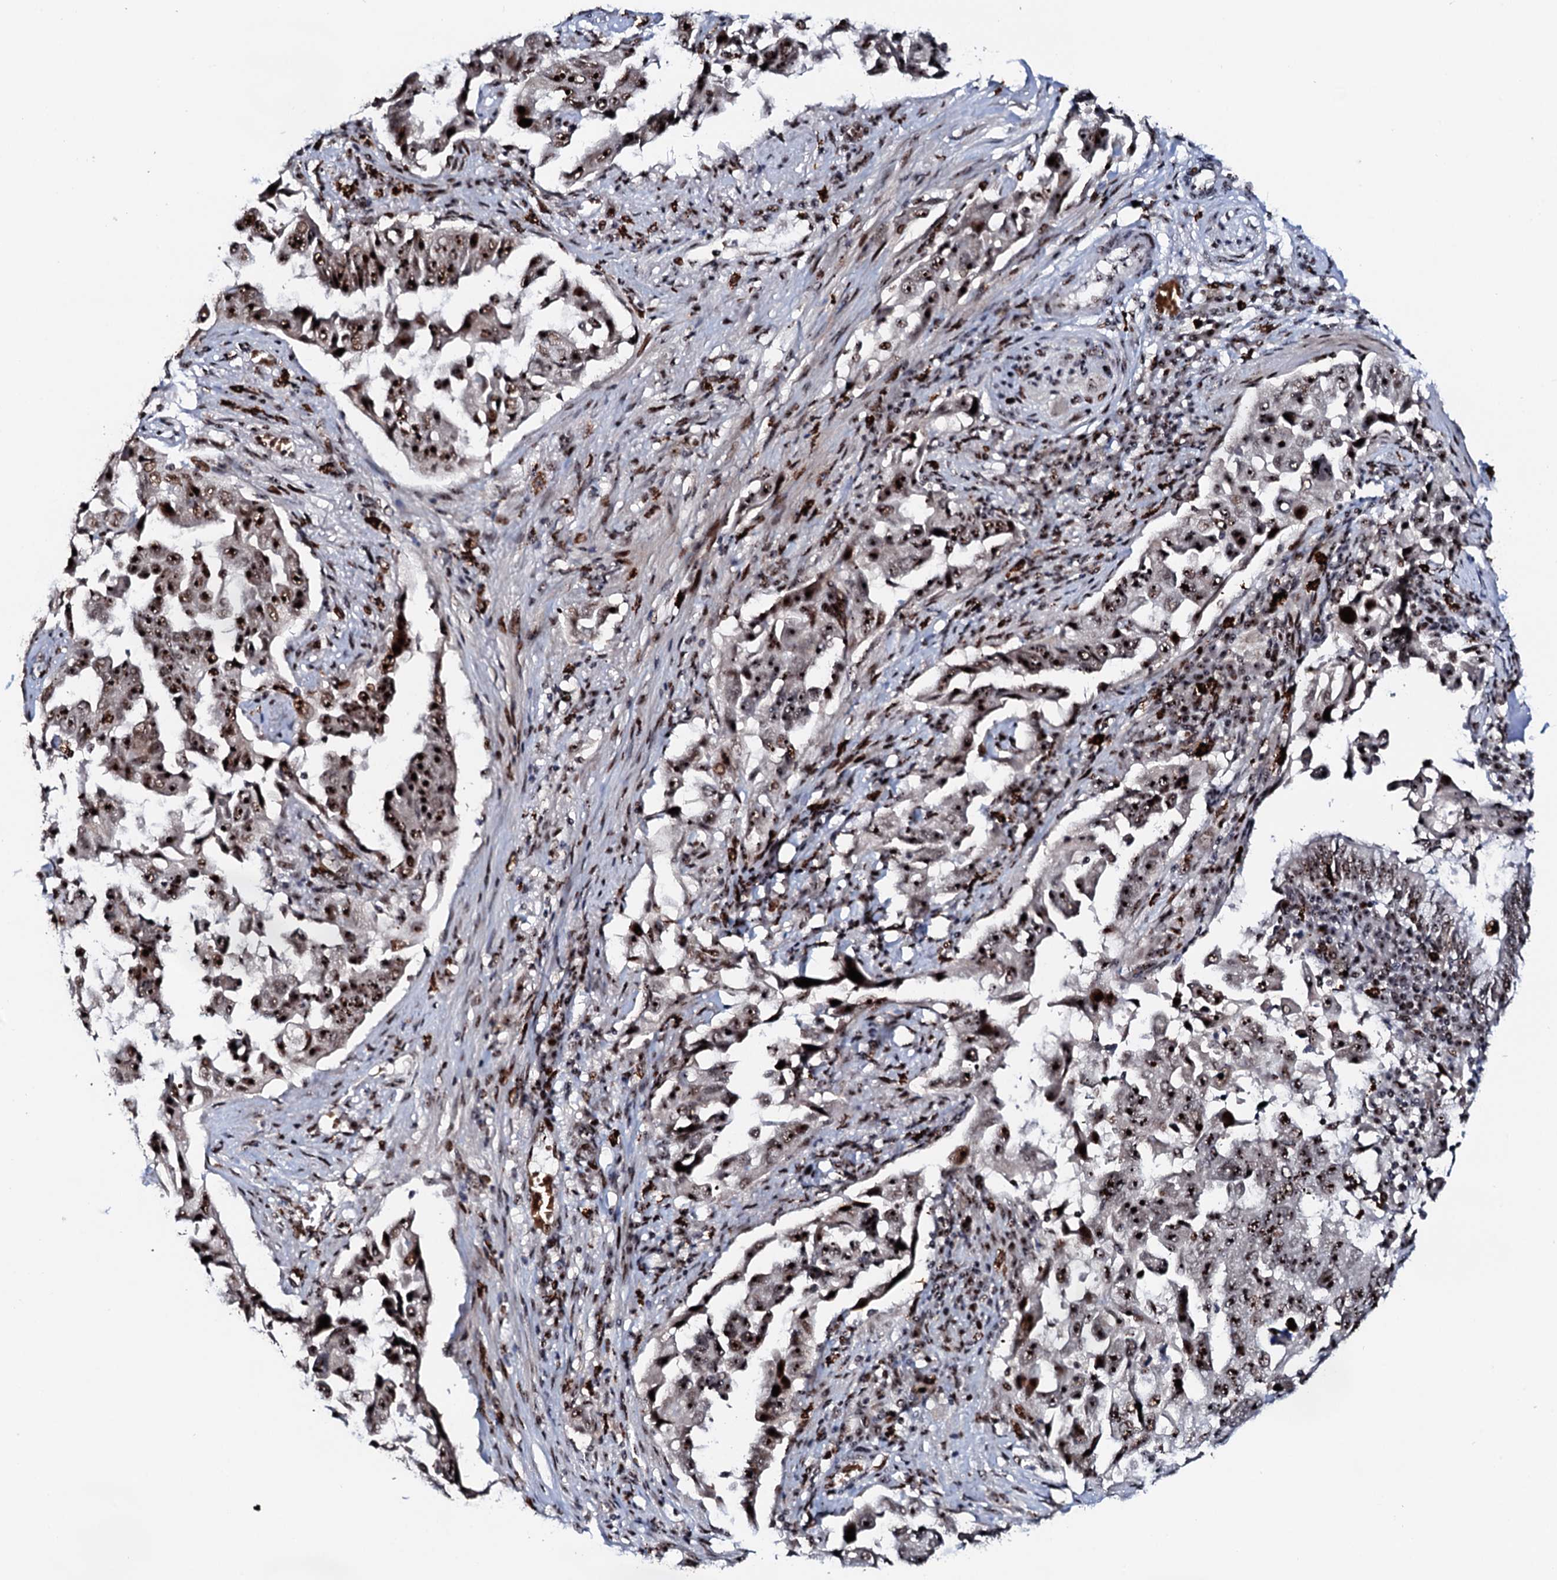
{"staining": {"intensity": "strong", "quantity": ">75%", "location": "nuclear"}, "tissue": "lung cancer", "cell_type": "Tumor cells", "image_type": "cancer", "snomed": [{"axis": "morphology", "description": "Adenocarcinoma, NOS"}, {"axis": "topography", "description": "Lung"}], "caption": "A brown stain labels strong nuclear staining of a protein in lung adenocarcinoma tumor cells.", "gene": "NEUROG3", "patient": {"sex": "female", "age": 51}}